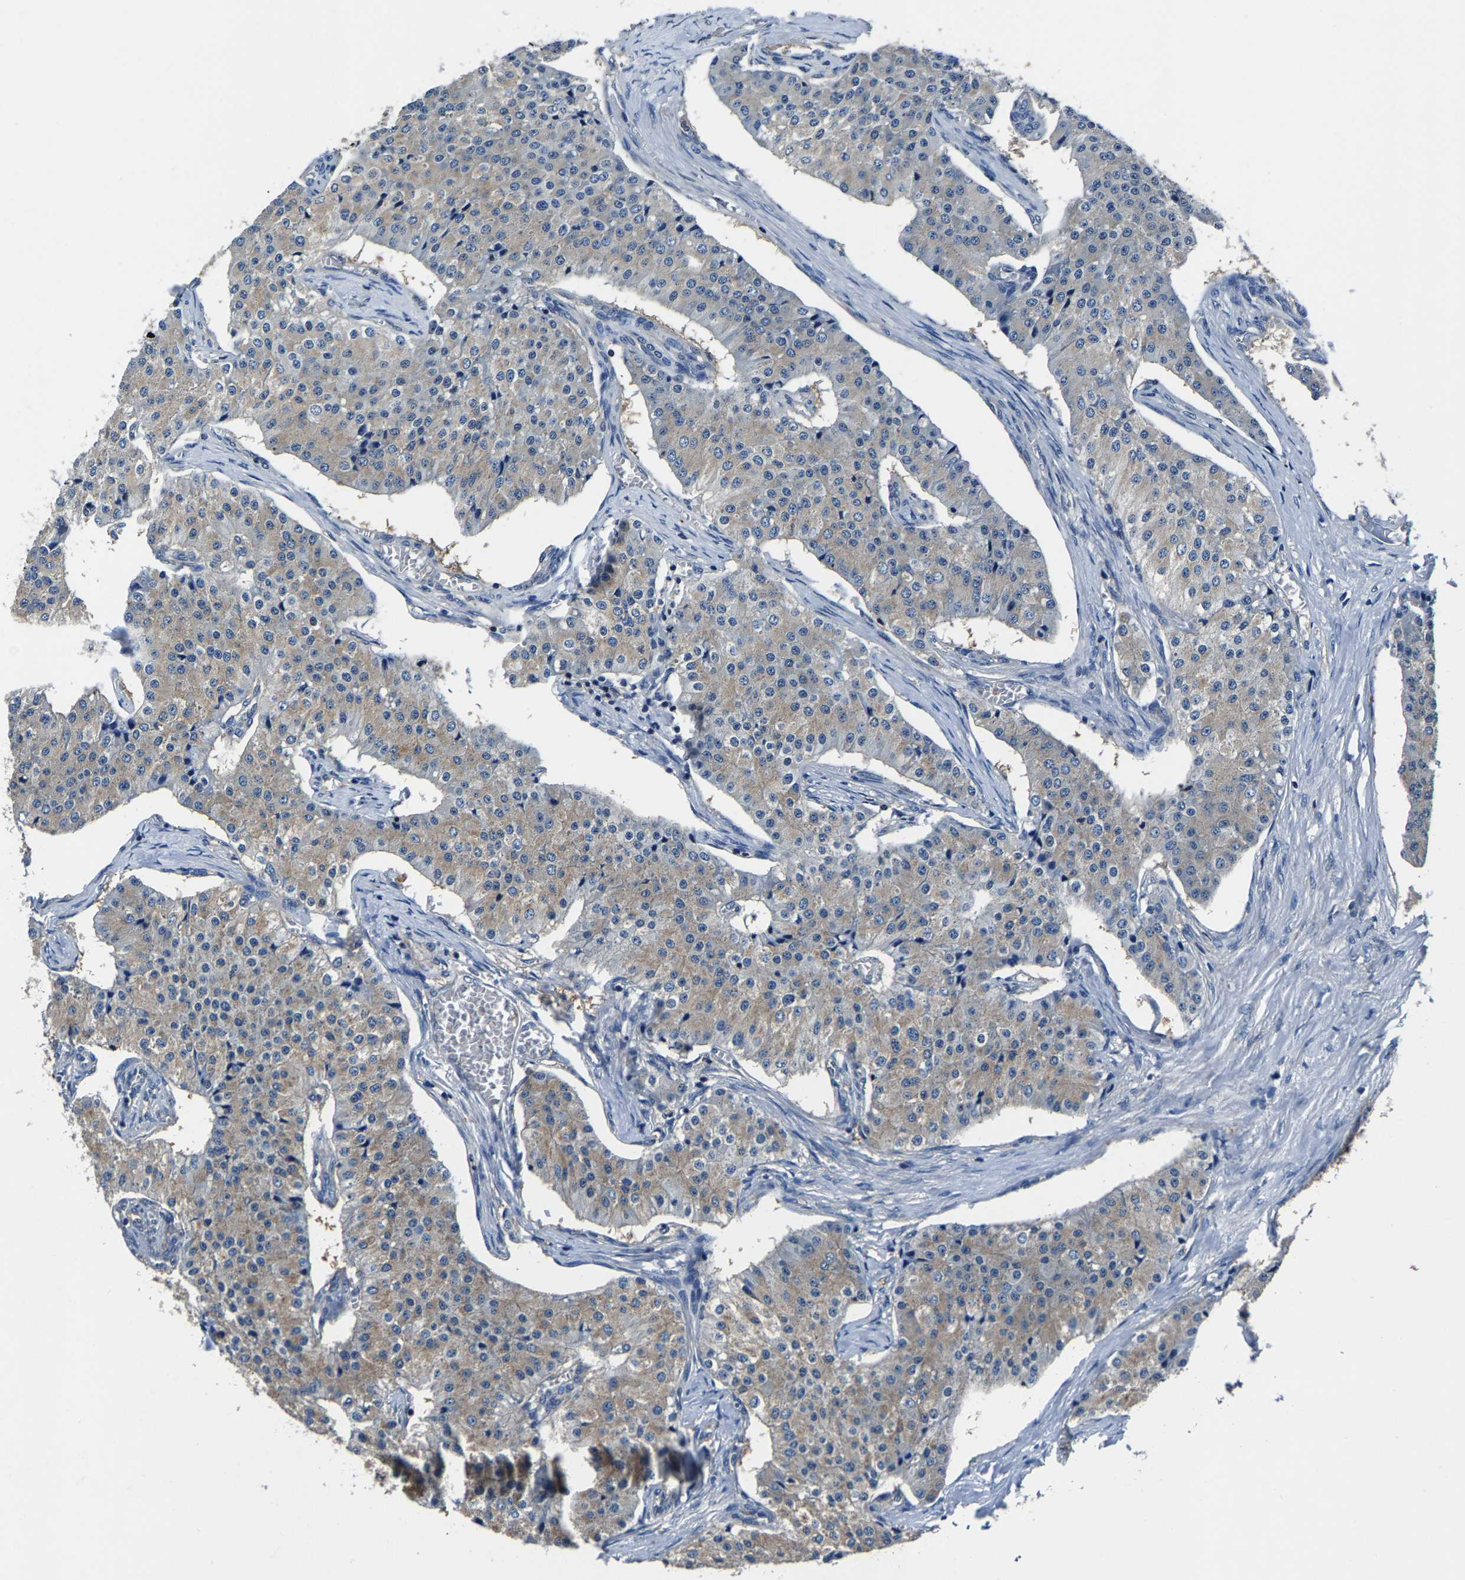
{"staining": {"intensity": "weak", "quantity": "25%-75%", "location": "cytoplasmic/membranous"}, "tissue": "carcinoid", "cell_type": "Tumor cells", "image_type": "cancer", "snomed": [{"axis": "morphology", "description": "Carcinoid, malignant, NOS"}, {"axis": "topography", "description": "Colon"}], "caption": "Immunohistochemical staining of human carcinoid (malignant) exhibits low levels of weak cytoplasmic/membranous protein positivity in about 25%-75% of tumor cells.", "gene": "ALDOB", "patient": {"sex": "female", "age": 52}}